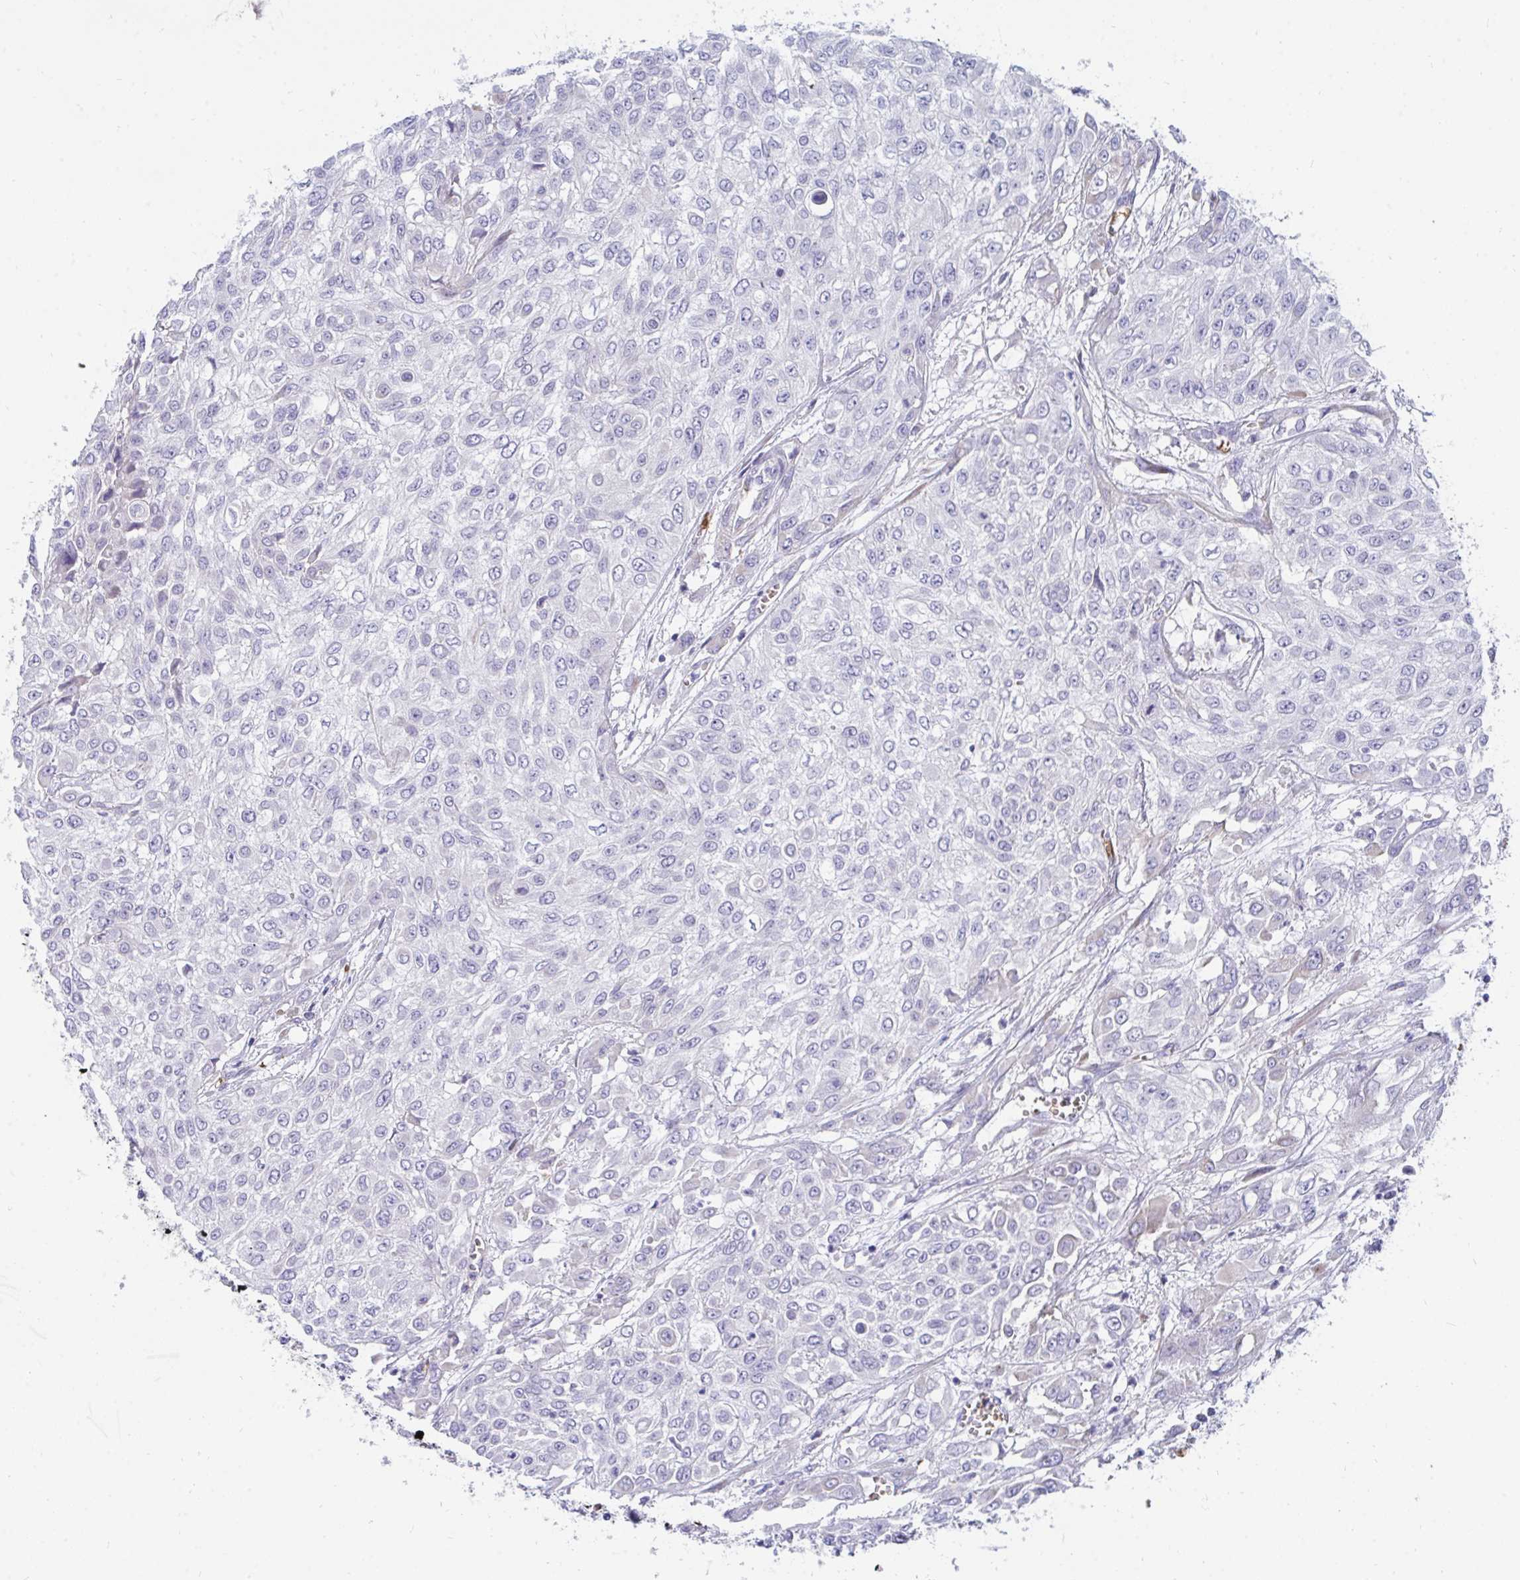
{"staining": {"intensity": "negative", "quantity": "none", "location": "none"}, "tissue": "urothelial cancer", "cell_type": "Tumor cells", "image_type": "cancer", "snomed": [{"axis": "morphology", "description": "Urothelial carcinoma, High grade"}, {"axis": "topography", "description": "Urinary bladder"}], "caption": "IHC photomicrograph of neoplastic tissue: human urothelial cancer stained with DAB (3,3'-diaminobenzidine) exhibits no significant protein positivity in tumor cells.", "gene": "MROH2B", "patient": {"sex": "male", "age": 57}}